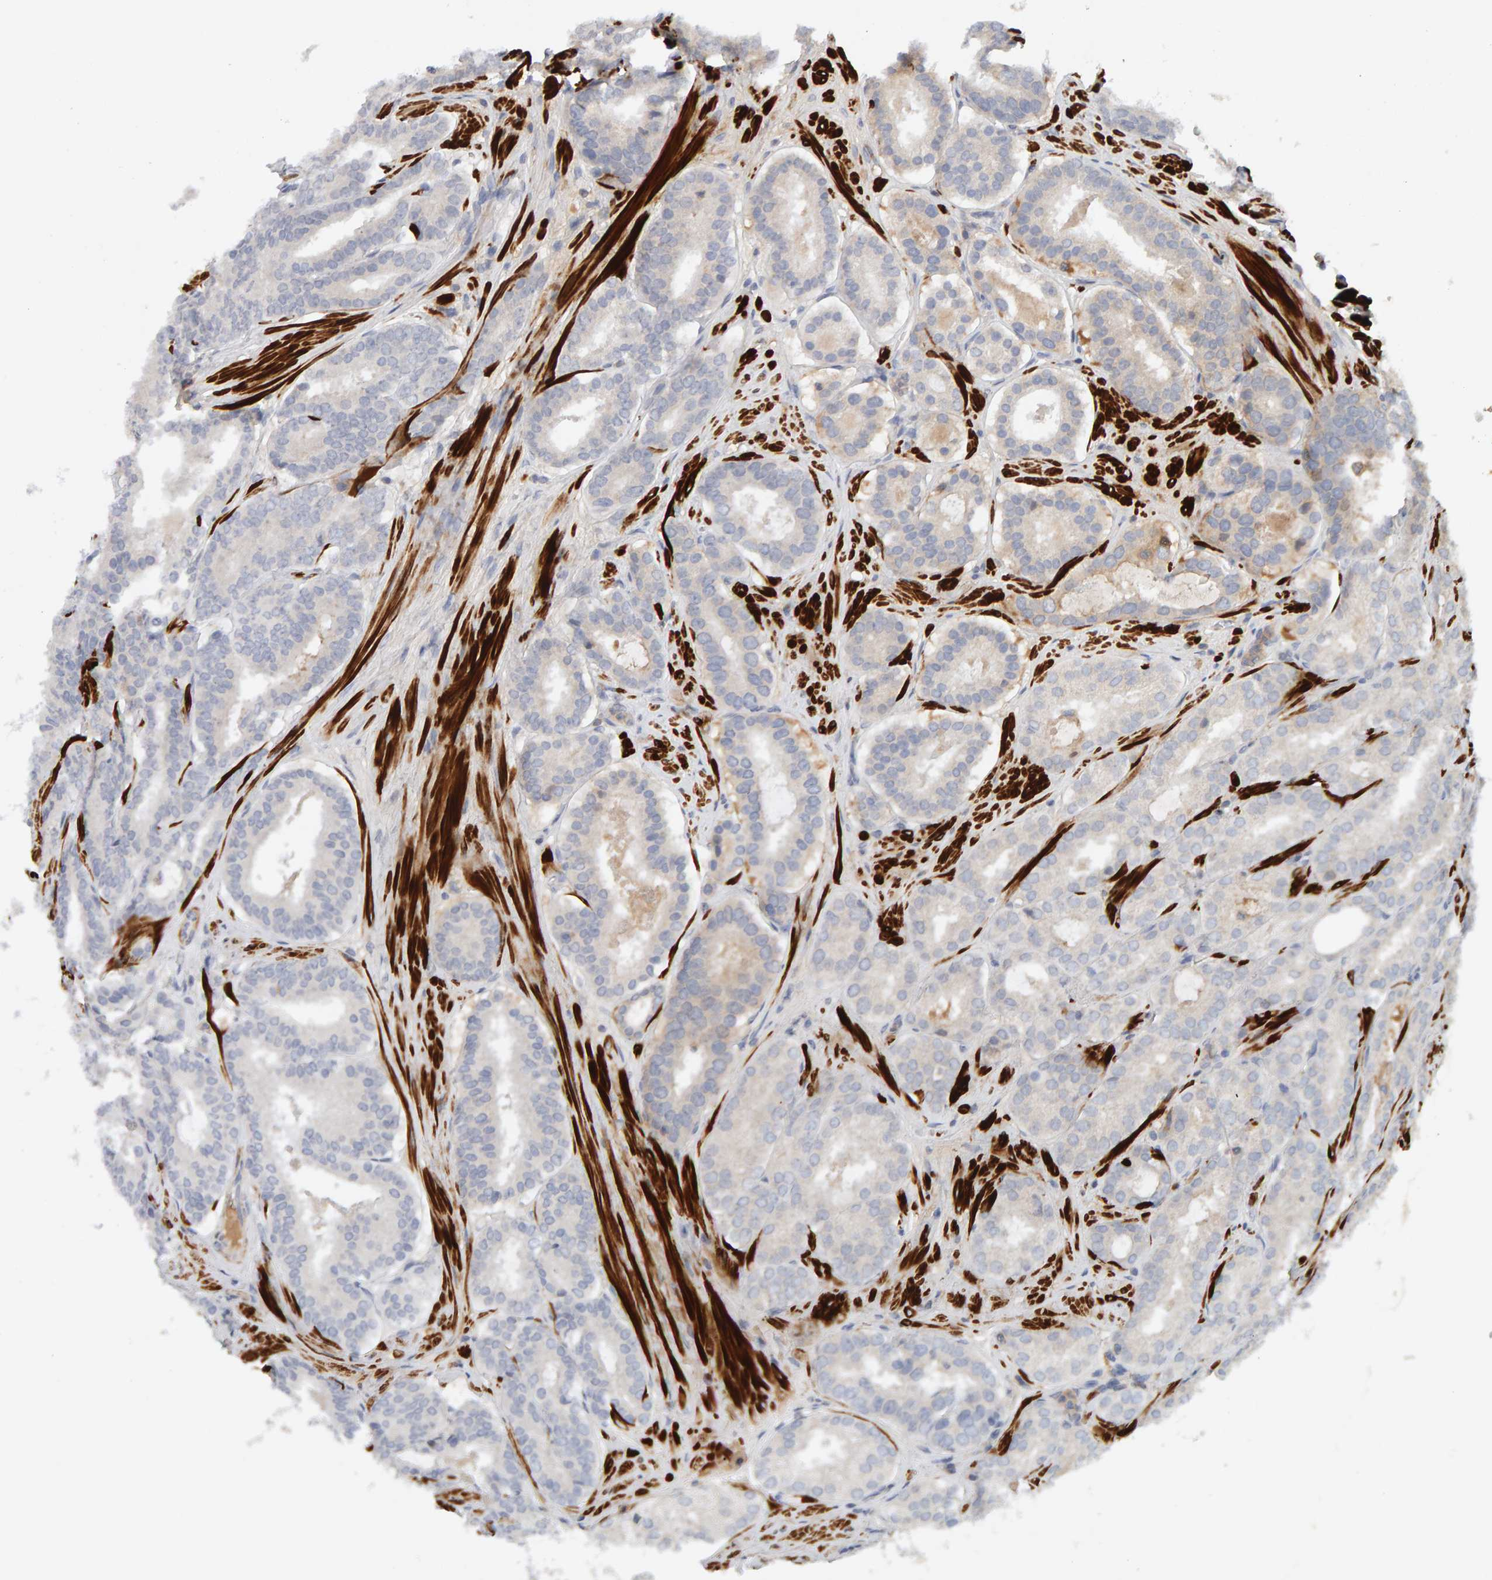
{"staining": {"intensity": "negative", "quantity": "none", "location": "none"}, "tissue": "prostate cancer", "cell_type": "Tumor cells", "image_type": "cancer", "snomed": [{"axis": "morphology", "description": "Adenocarcinoma, Low grade"}, {"axis": "topography", "description": "Prostate"}], "caption": "The micrograph reveals no significant expression in tumor cells of prostate adenocarcinoma (low-grade).", "gene": "NUDCD1", "patient": {"sex": "male", "age": 69}}